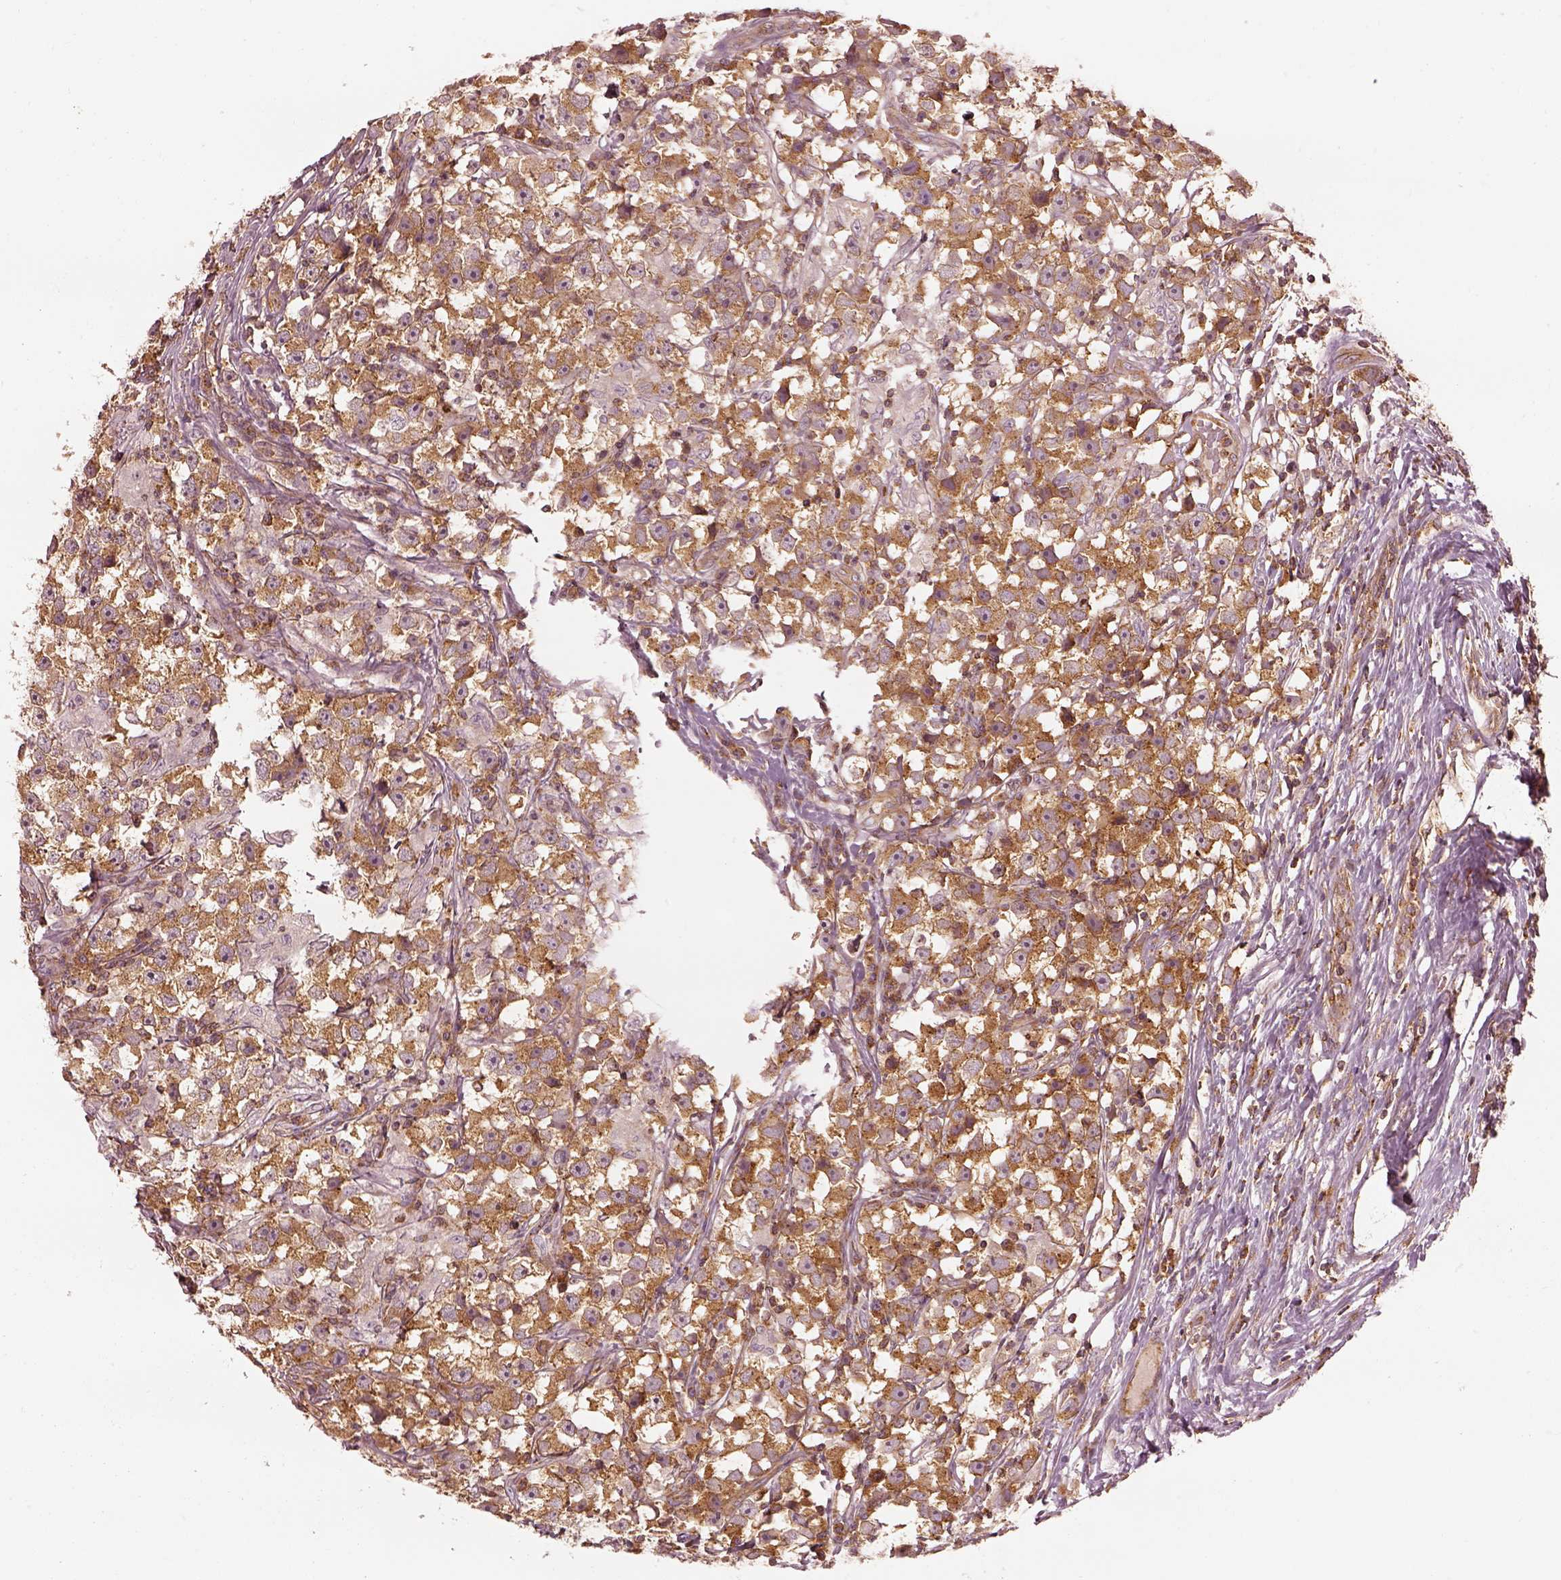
{"staining": {"intensity": "moderate", "quantity": ">75%", "location": "cytoplasmic/membranous"}, "tissue": "testis cancer", "cell_type": "Tumor cells", "image_type": "cancer", "snomed": [{"axis": "morphology", "description": "Seminoma, NOS"}, {"axis": "topography", "description": "Testis"}], "caption": "Immunohistochemical staining of seminoma (testis) demonstrates moderate cytoplasmic/membranous protein positivity in about >75% of tumor cells.", "gene": "LSM14A", "patient": {"sex": "male", "age": 33}}